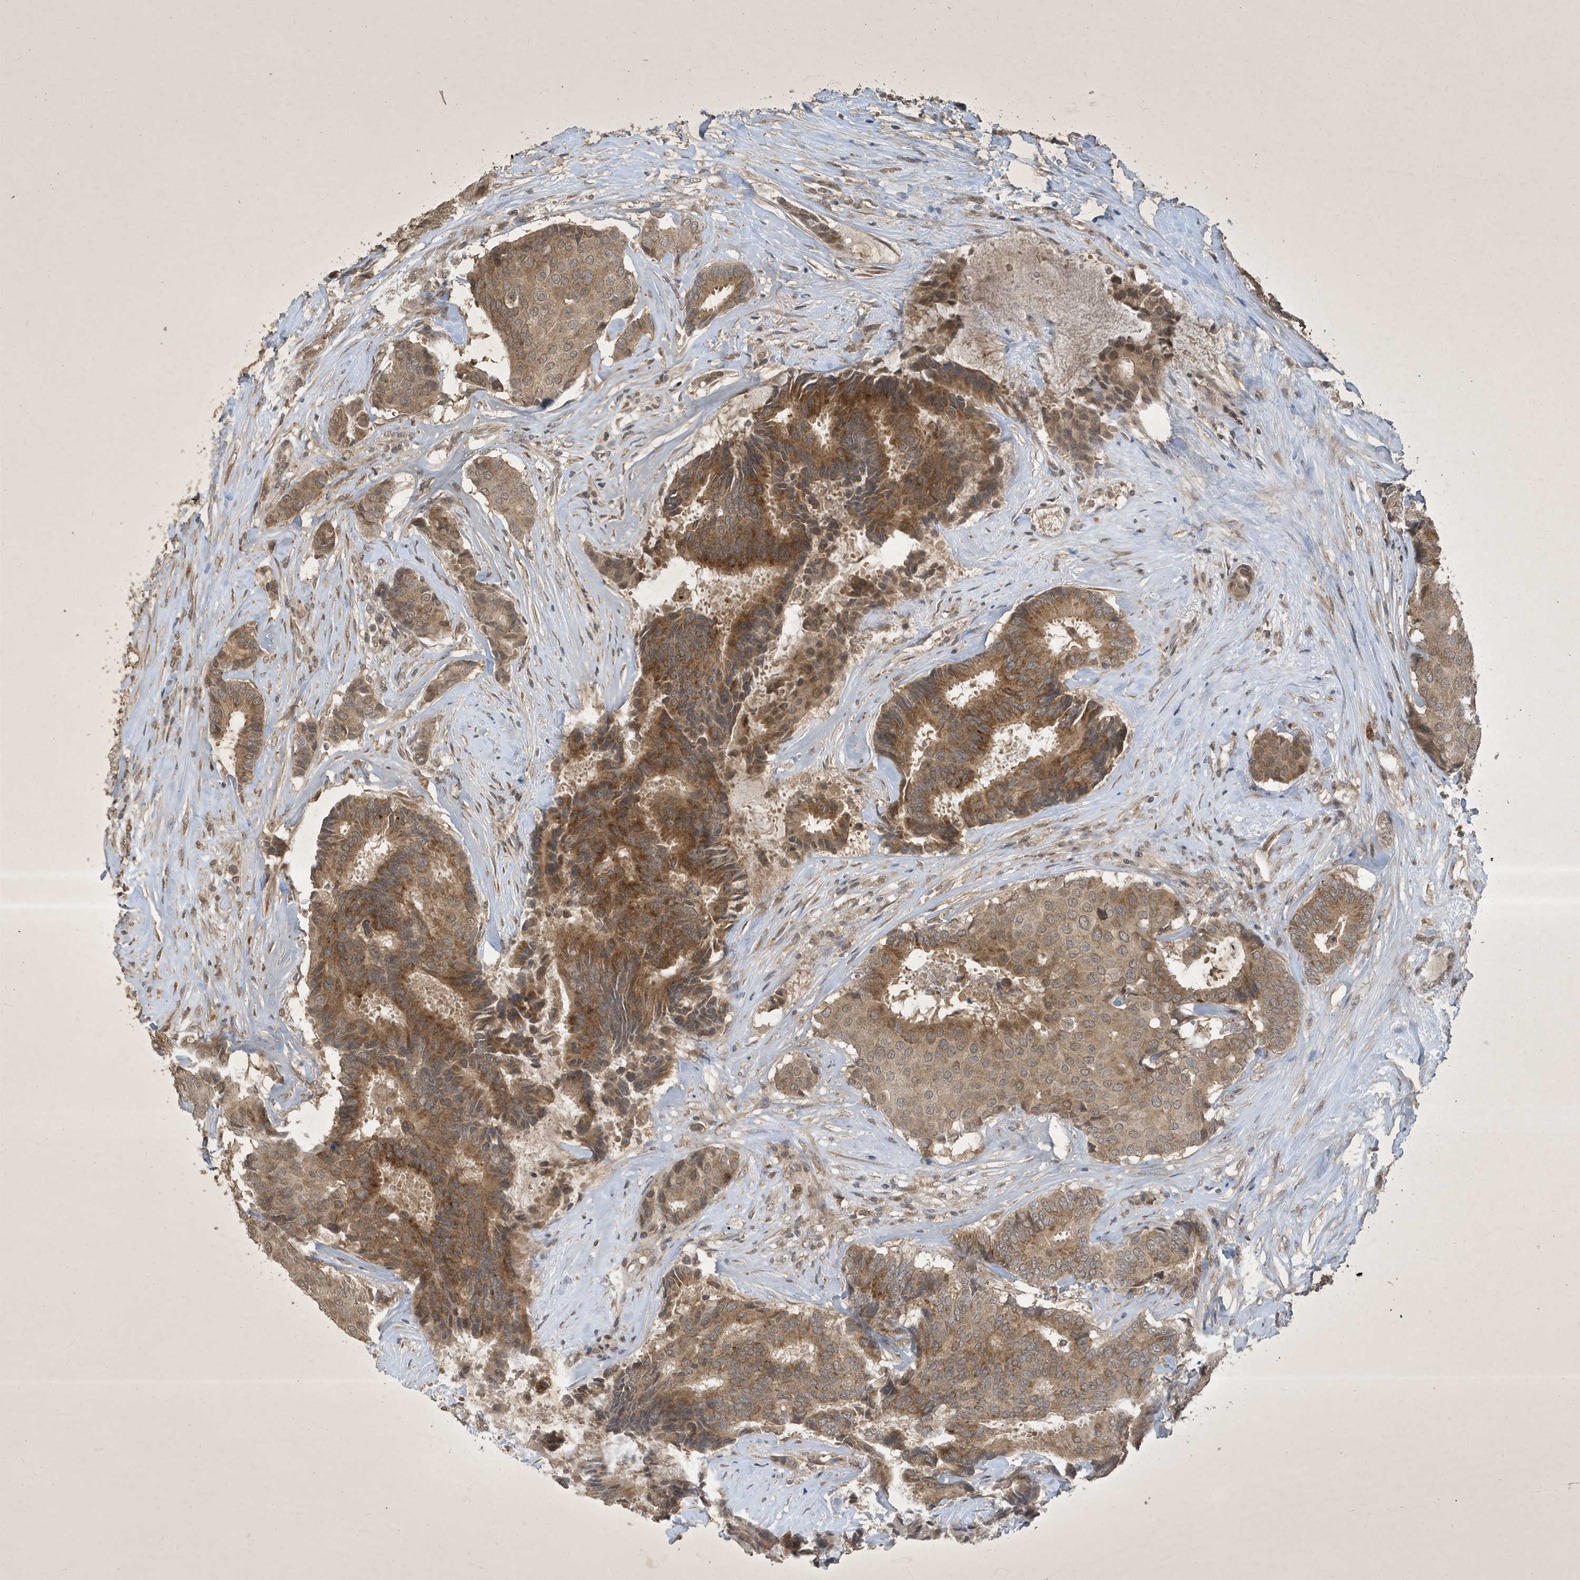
{"staining": {"intensity": "moderate", "quantity": ">75%", "location": "cytoplasmic/membranous"}, "tissue": "breast cancer", "cell_type": "Tumor cells", "image_type": "cancer", "snomed": [{"axis": "morphology", "description": "Duct carcinoma"}, {"axis": "topography", "description": "Breast"}], "caption": "Tumor cells demonstrate moderate cytoplasmic/membranous expression in approximately >75% of cells in breast cancer.", "gene": "STX10", "patient": {"sex": "female", "age": 75}}